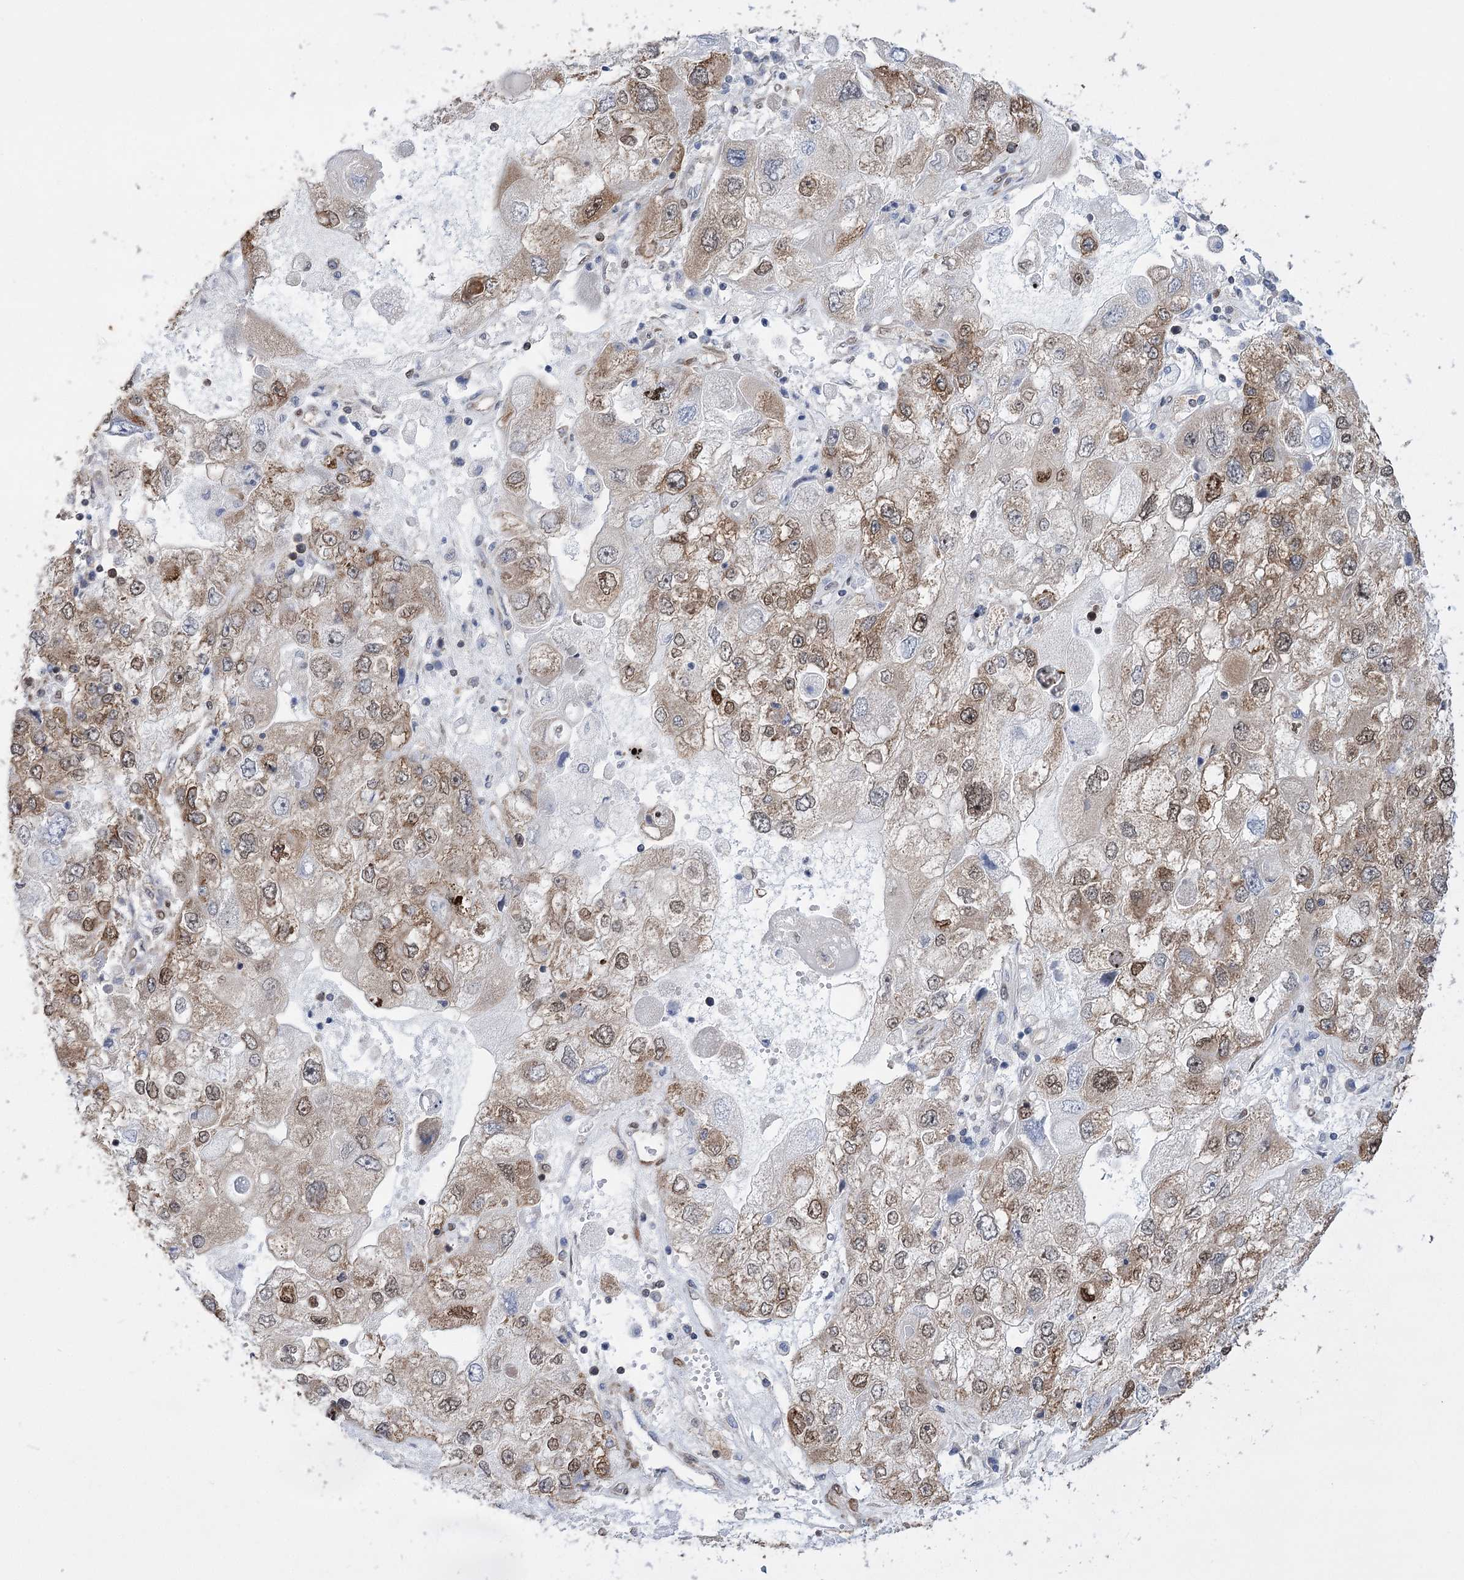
{"staining": {"intensity": "moderate", "quantity": ">75%", "location": "cytoplasmic/membranous,nuclear"}, "tissue": "endometrial cancer", "cell_type": "Tumor cells", "image_type": "cancer", "snomed": [{"axis": "morphology", "description": "Adenocarcinoma, NOS"}, {"axis": "topography", "description": "Endometrium"}], "caption": "Protein staining by IHC exhibits moderate cytoplasmic/membranous and nuclear expression in about >75% of tumor cells in adenocarcinoma (endometrial).", "gene": "NFU1", "patient": {"sex": "female", "age": 49}}